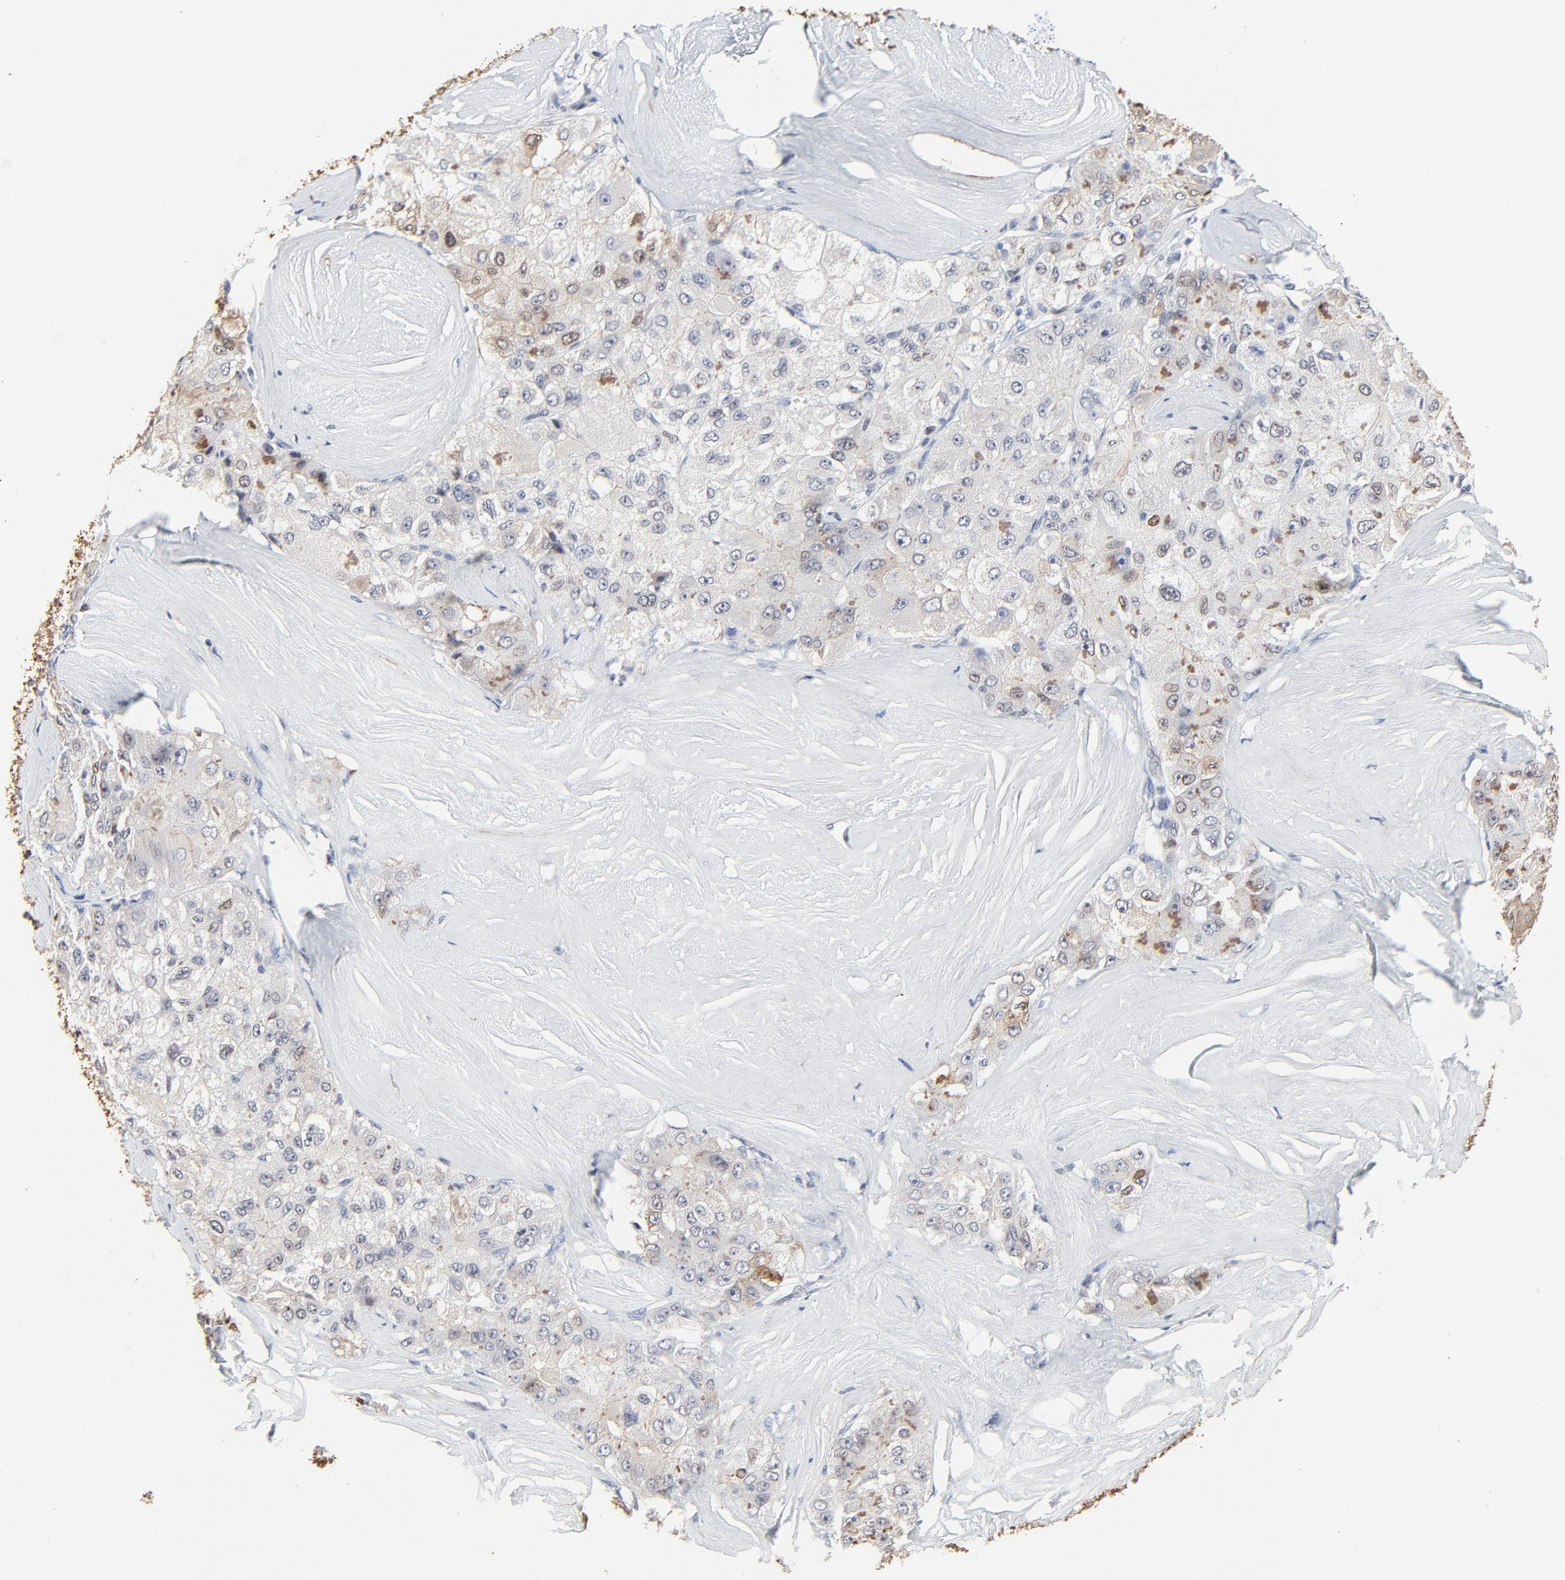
{"staining": {"intensity": "weak", "quantity": "25%-75%", "location": "cytoplasmic/membranous,nuclear"}, "tissue": "liver cancer", "cell_type": "Tumor cells", "image_type": "cancer", "snomed": [{"axis": "morphology", "description": "Carcinoma, Hepatocellular, NOS"}, {"axis": "topography", "description": "Liver"}], "caption": "This is a micrograph of immunohistochemistry (IHC) staining of liver hepatocellular carcinoma, which shows weak positivity in the cytoplasmic/membranous and nuclear of tumor cells.", "gene": "LNX1", "patient": {"sex": "male", "age": 80}}